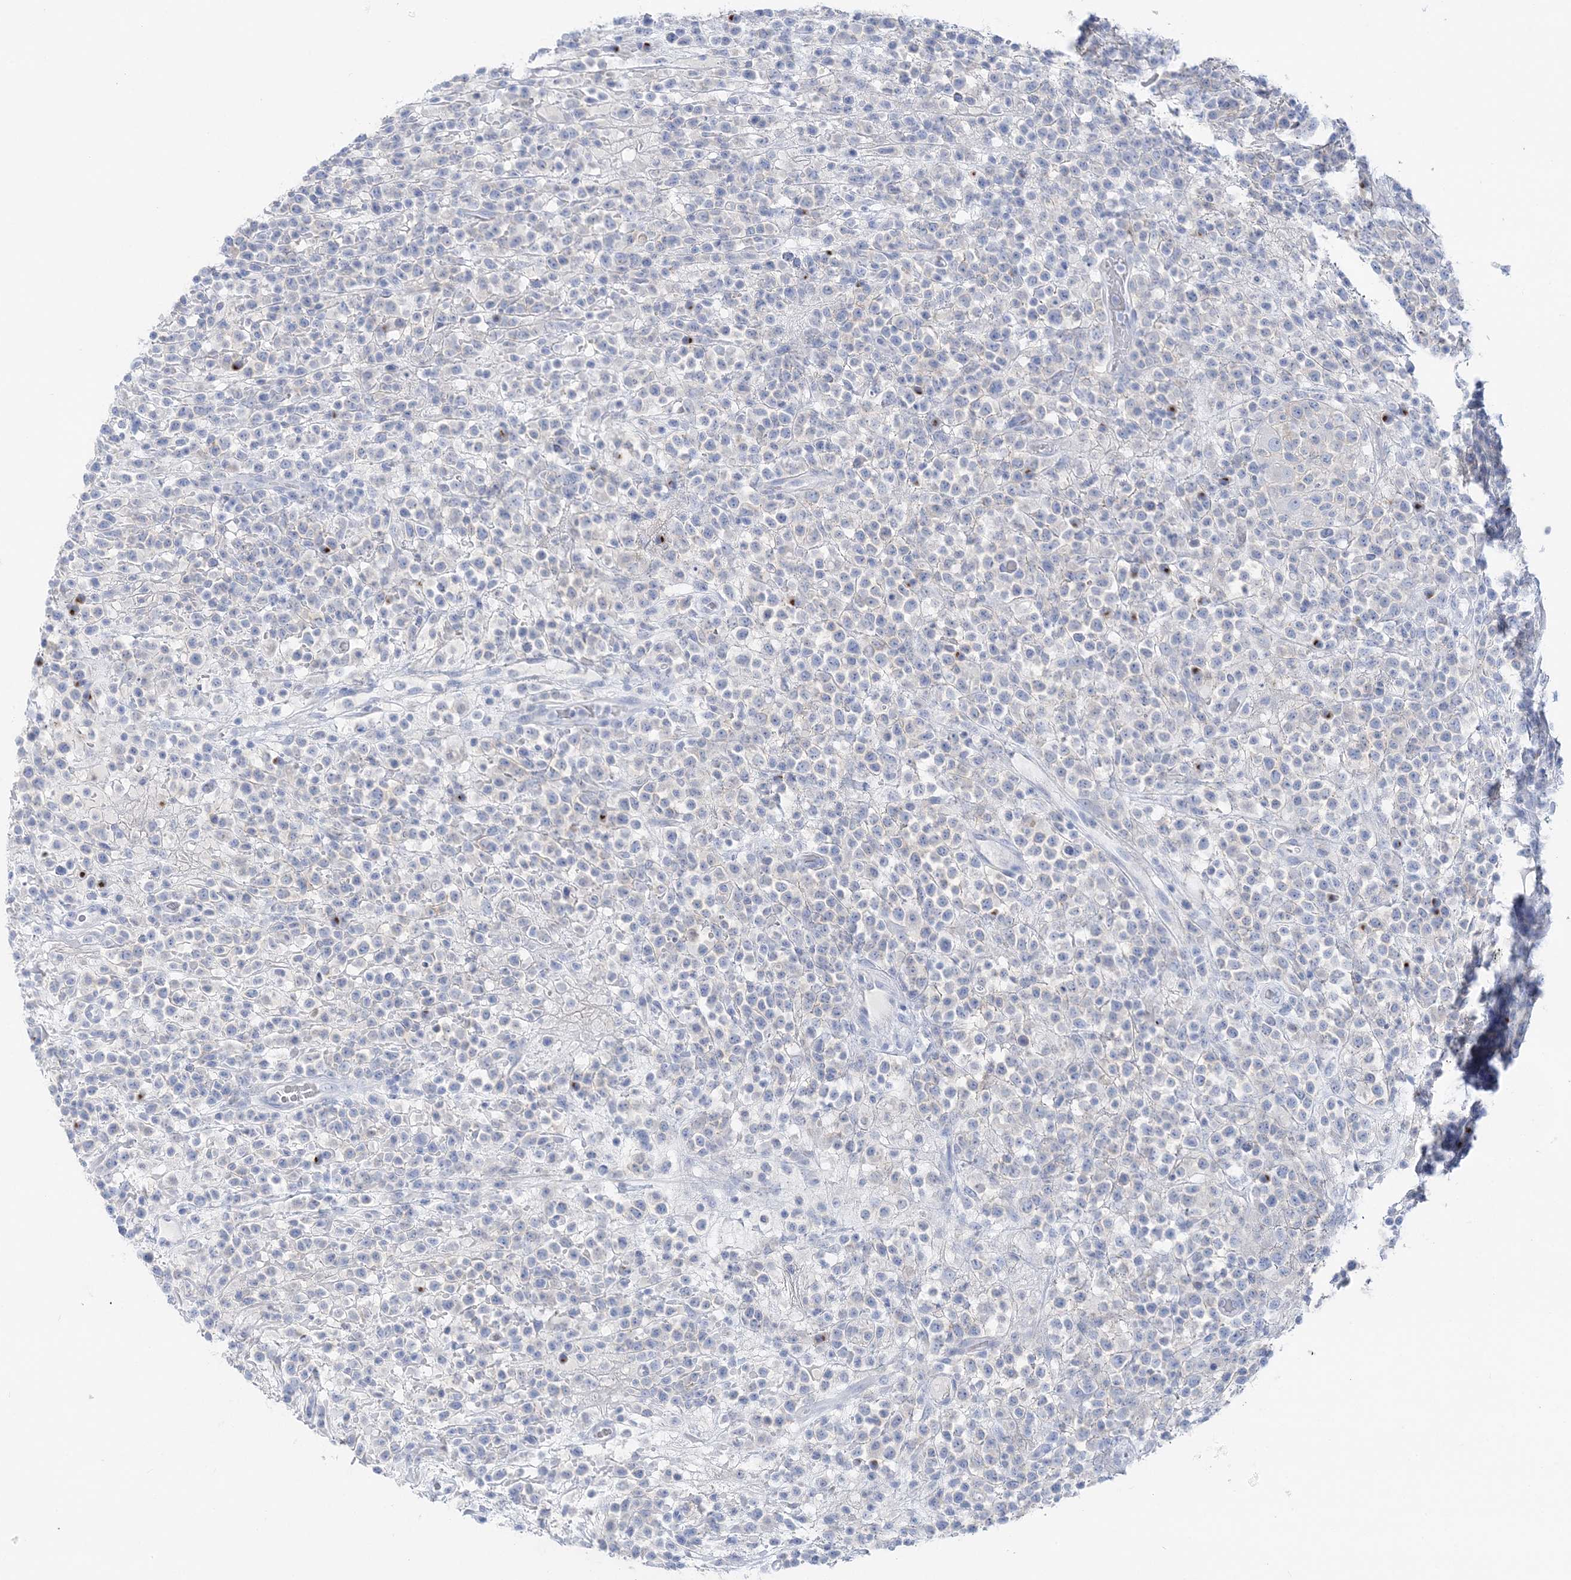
{"staining": {"intensity": "negative", "quantity": "none", "location": "none"}, "tissue": "lymphoma", "cell_type": "Tumor cells", "image_type": "cancer", "snomed": [{"axis": "morphology", "description": "Malignant lymphoma, non-Hodgkin's type, High grade"}, {"axis": "topography", "description": "Colon"}], "caption": "IHC histopathology image of human lymphoma stained for a protein (brown), which demonstrates no expression in tumor cells.", "gene": "SLC5A6", "patient": {"sex": "female", "age": 53}}